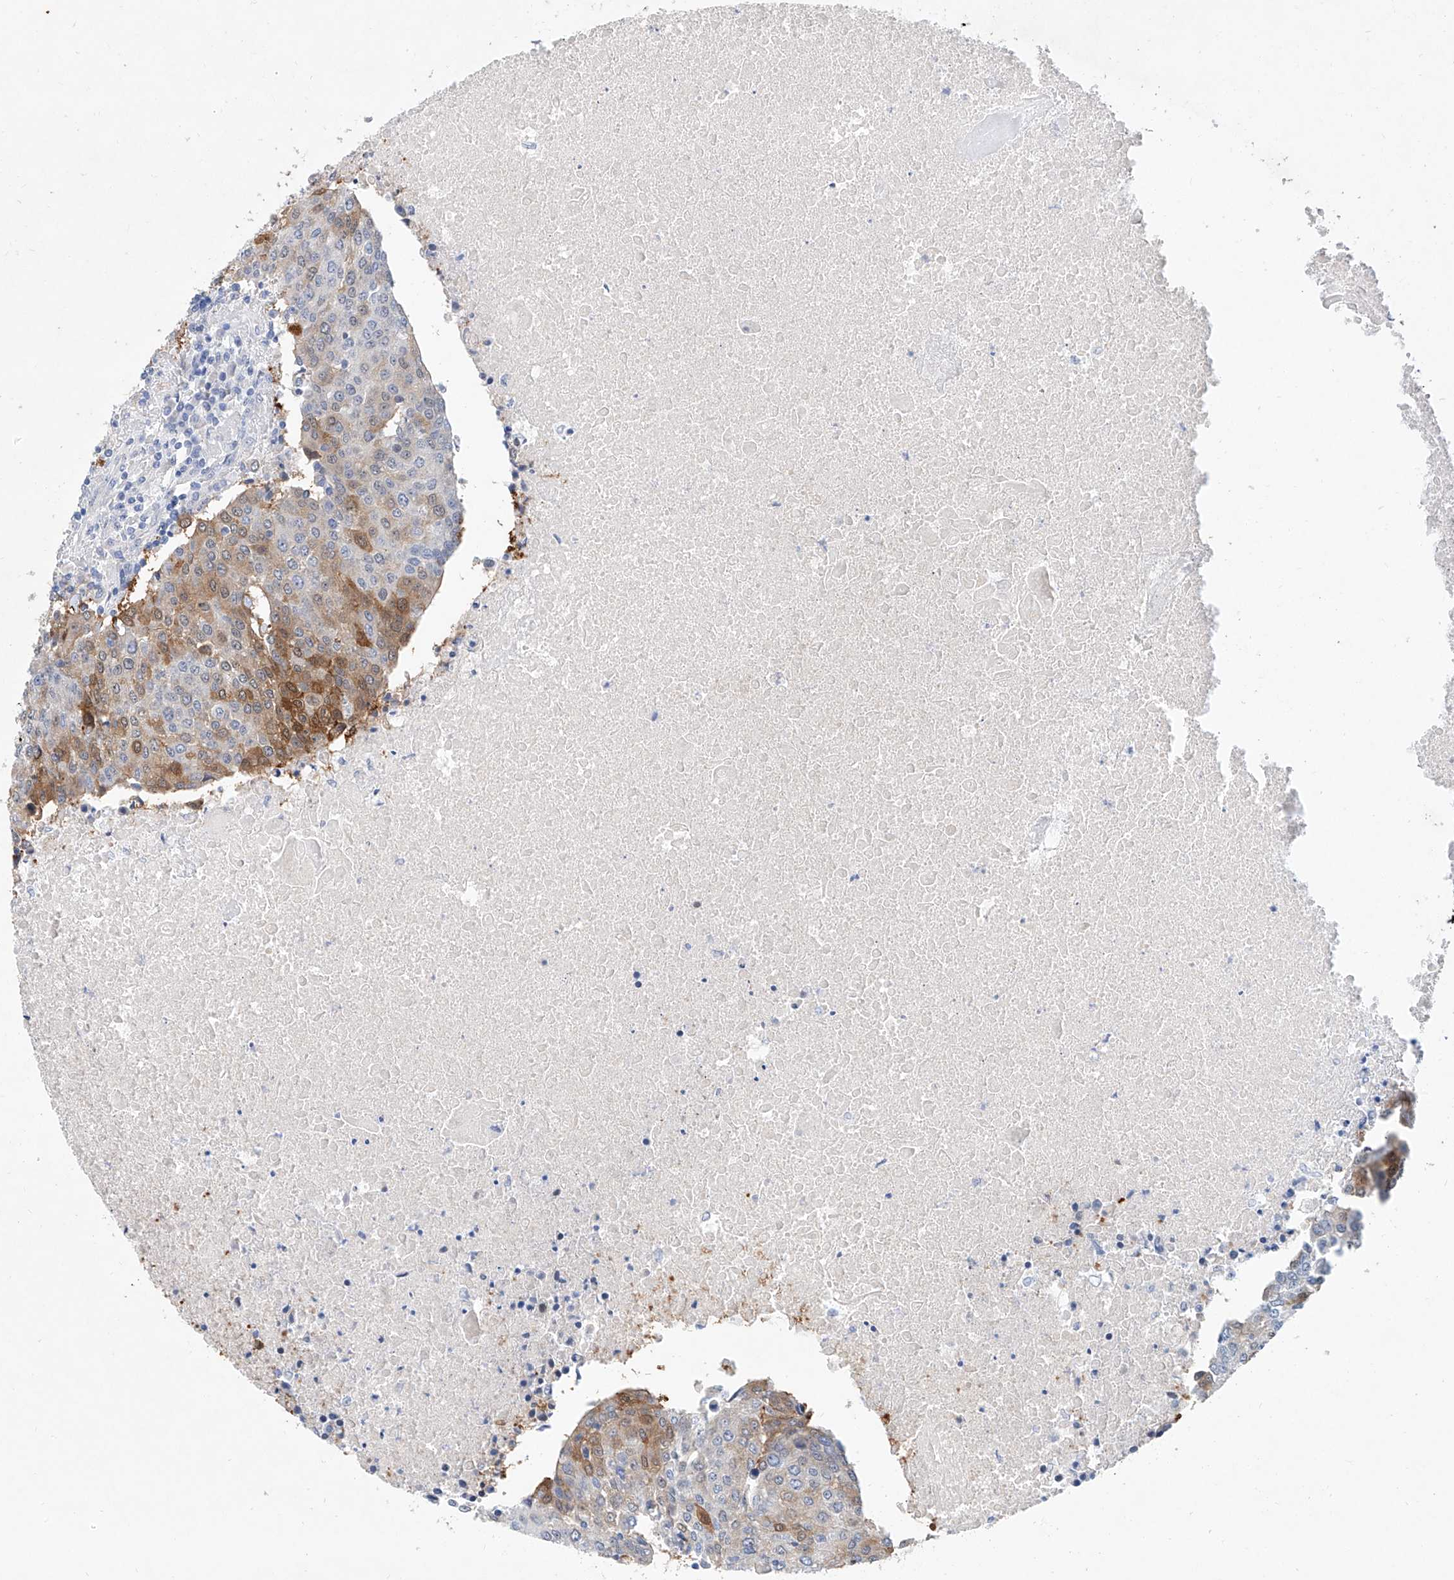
{"staining": {"intensity": "moderate", "quantity": "25%-75%", "location": "cytoplasmic/membranous"}, "tissue": "urothelial cancer", "cell_type": "Tumor cells", "image_type": "cancer", "snomed": [{"axis": "morphology", "description": "Urothelial carcinoma, High grade"}, {"axis": "topography", "description": "Urinary bladder"}], "caption": "Urothelial cancer stained with a brown dye exhibits moderate cytoplasmic/membranous positive staining in about 25%-75% of tumor cells.", "gene": "BPTF", "patient": {"sex": "female", "age": 85}}